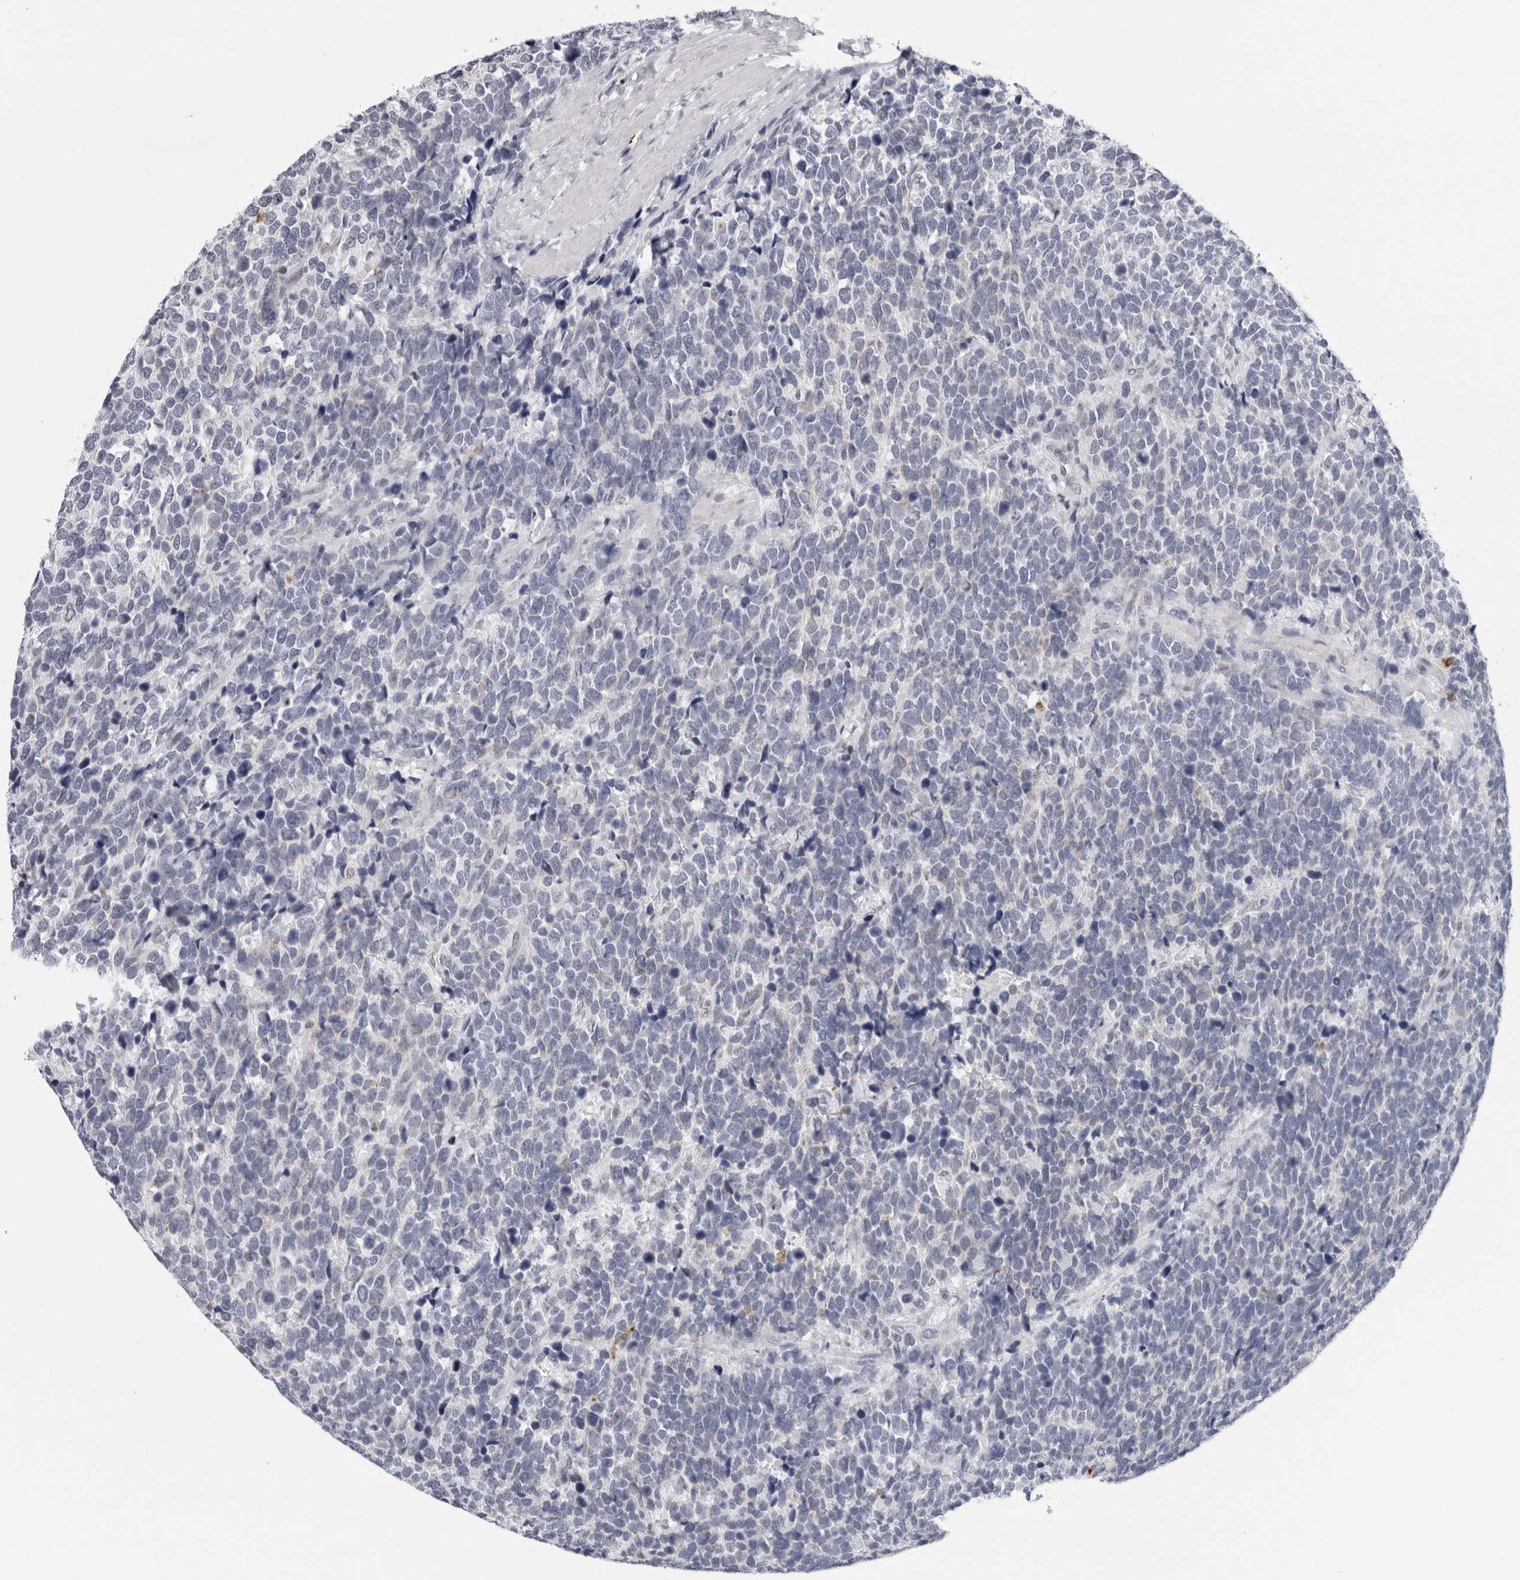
{"staining": {"intensity": "negative", "quantity": "none", "location": "none"}, "tissue": "urothelial cancer", "cell_type": "Tumor cells", "image_type": "cancer", "snomed": [{"axis": "morphology", "description": "Urothelial carcinoma, High grade"}, {"axis": "topography", "description": "Urinary bladder"}], "caption": "Immunohistochemical staining of human high-grade urothelial carcinoma demonstrates no significant expression in tumor cells. (DAB (3,3'-diaminobenzidine) immunohistochemistry (IHC) with hematoxylin counter stain).", "gene": "CPT2", "patient": {"sex": "female", "age": 82}}